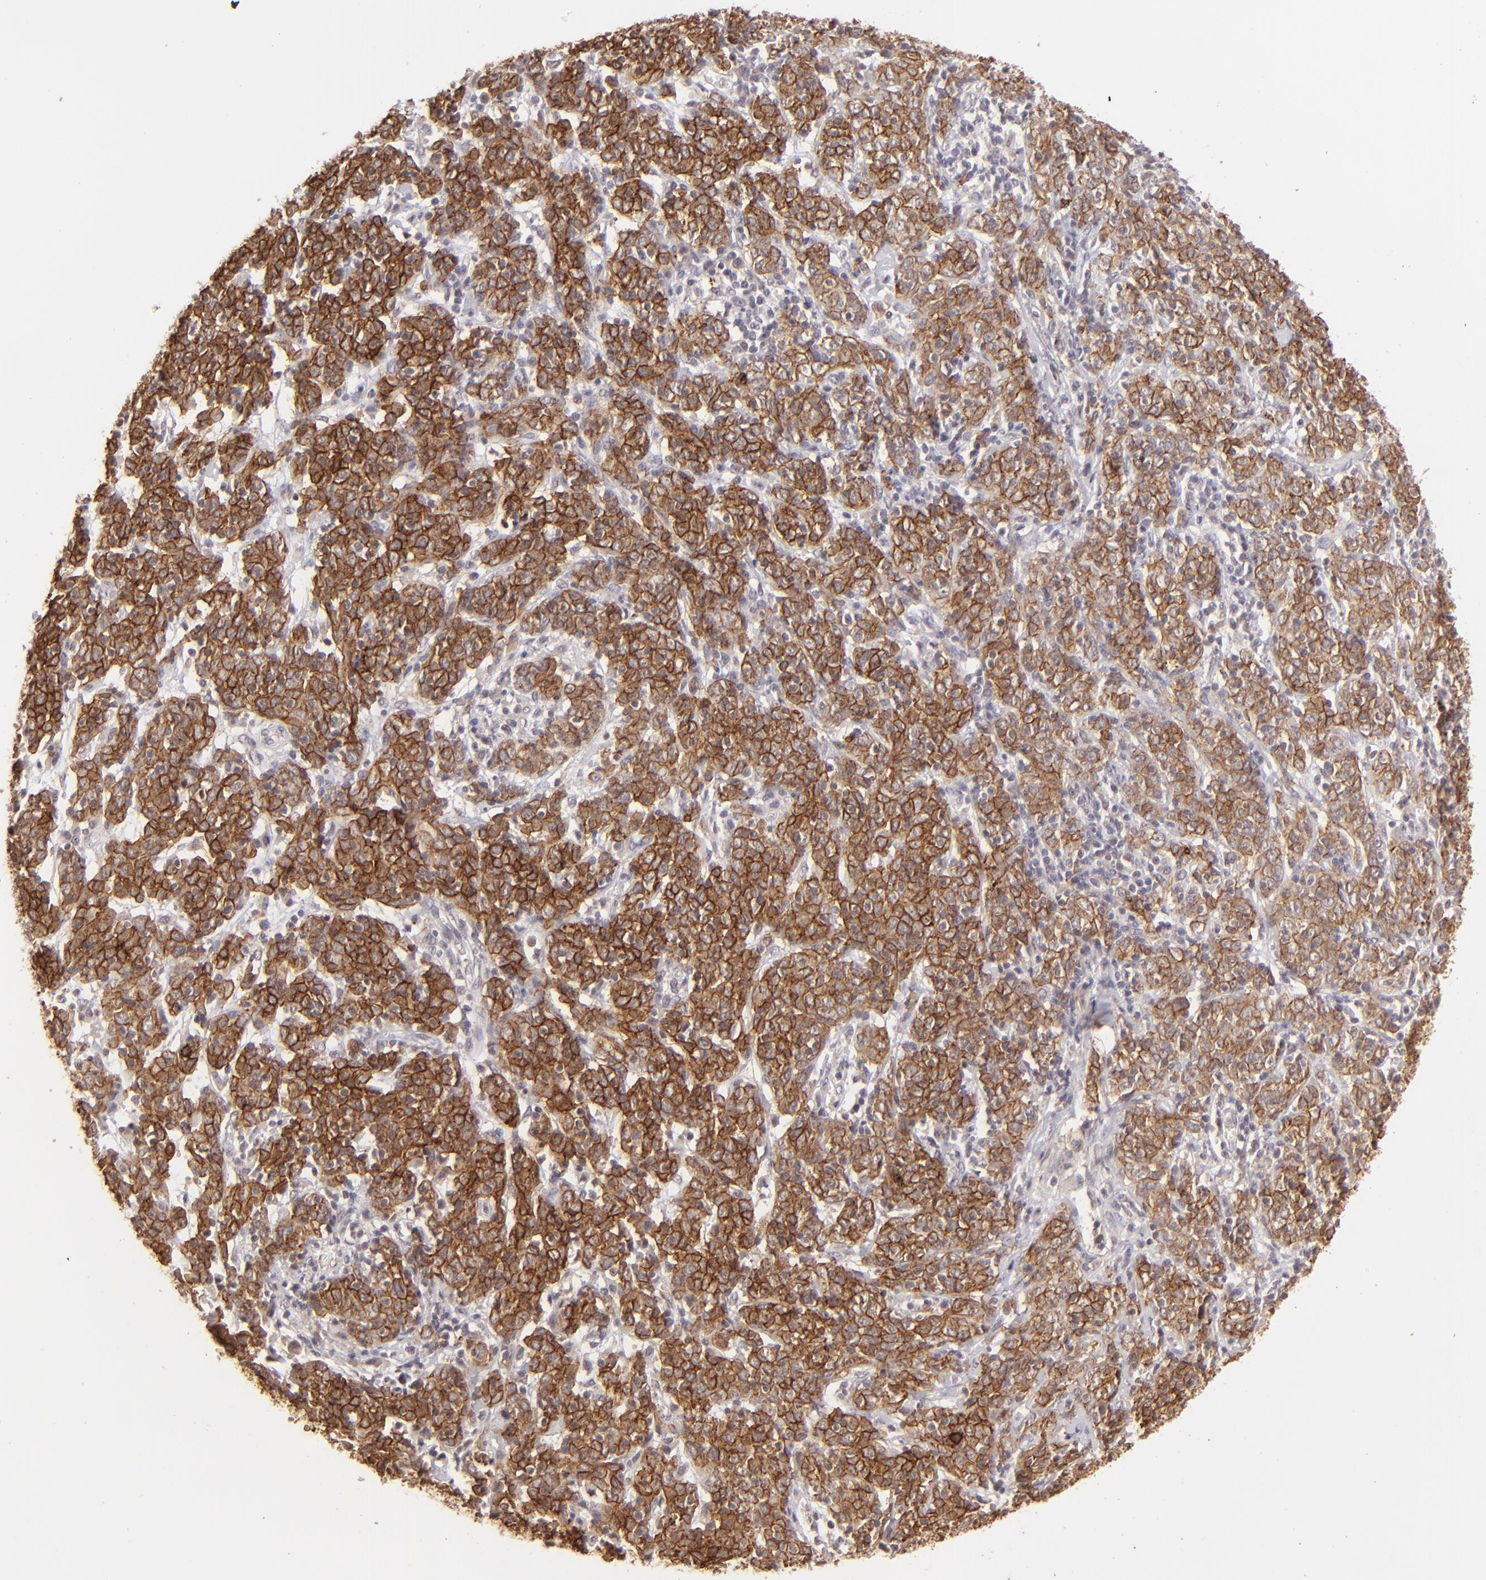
{"staining": {"intensity": "moderate", "quantity": ">75%", "location": "cytoplasmic/membranous"}, "tissue": "cervical cancer", "cell_type": "Tumor cells", "image_type": "cancer", "snomed": [{"axis": "morphology", "description": "Normal tissue, NOS"}, {"axis": "morphology", "description": "Squamous cell carcinoma, NOS"}, {"axis": "topography", "description": "Cervix"}], "caption": "A micrograph showing moderate cytoplasmic/membranous expression in about >75% of tumor cells in squamous cell carcinoma (cervical), as visualized by brown immunohistochemical staining.", "gene": "CLDN1", "patient": {"sex": "female", "age": 67}}